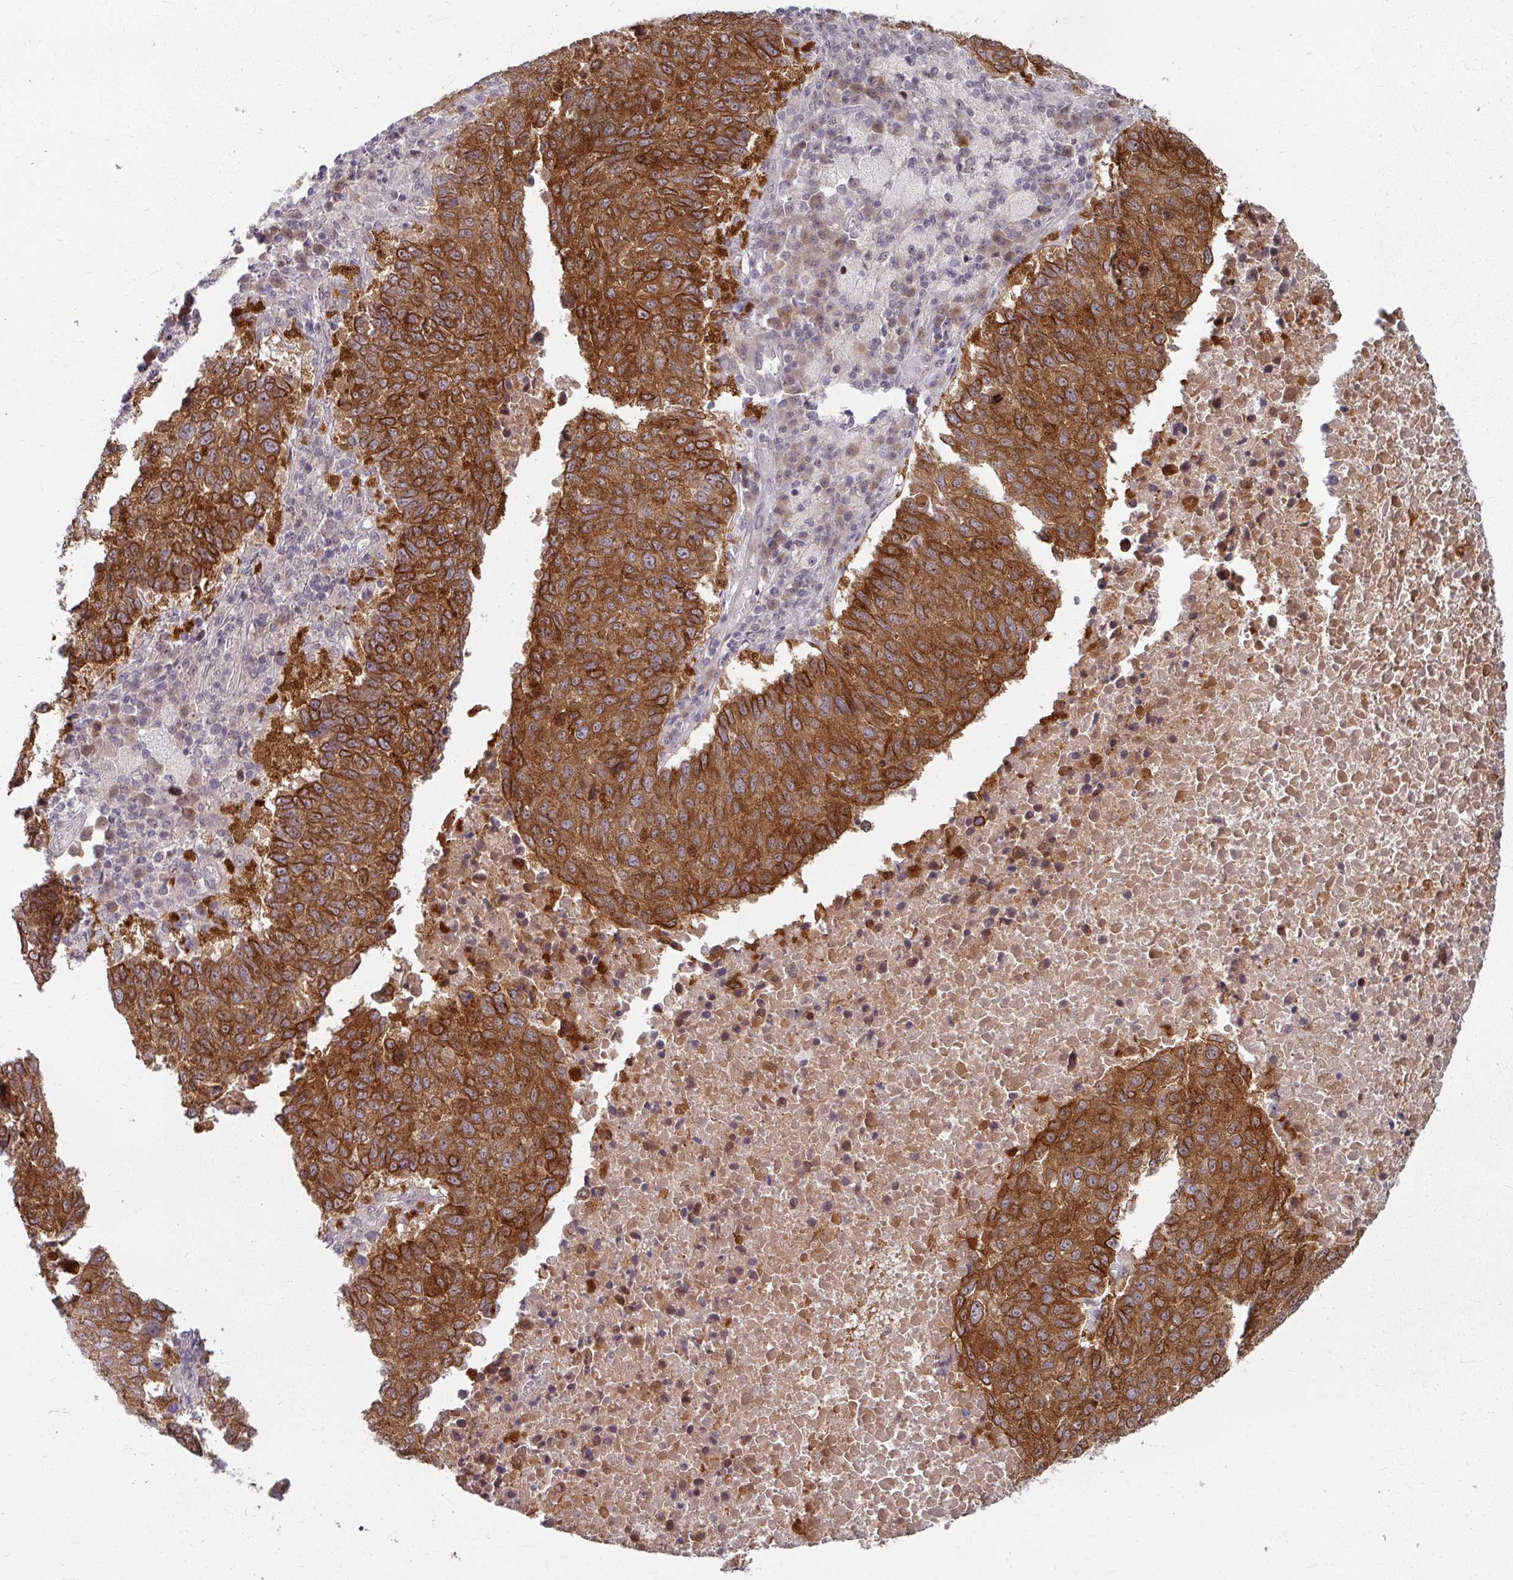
{"staining": {"intensity": "strong", "quantity": ">75%", "location": "cytoplasmic/membranous"}, "tissue": "lung cancer", "cell_type": "Tumor cells", "image_type": "cancer", "snomed": [{"axis": "morphology", "description": "Squamous cell carcinoma, NOS"}, {"axis": "topography", "description": "Lung"}], "caption": "Immunohistochemical staining of human lung cancer displays high levels of strong cytoplasmic/membranous expression in approximately >75% of tumor cells. (Brightfield microscopy of DAB IHC at high magnification).", "gene": "KLC3", "patient": {"sex": "male", "age": 73}}